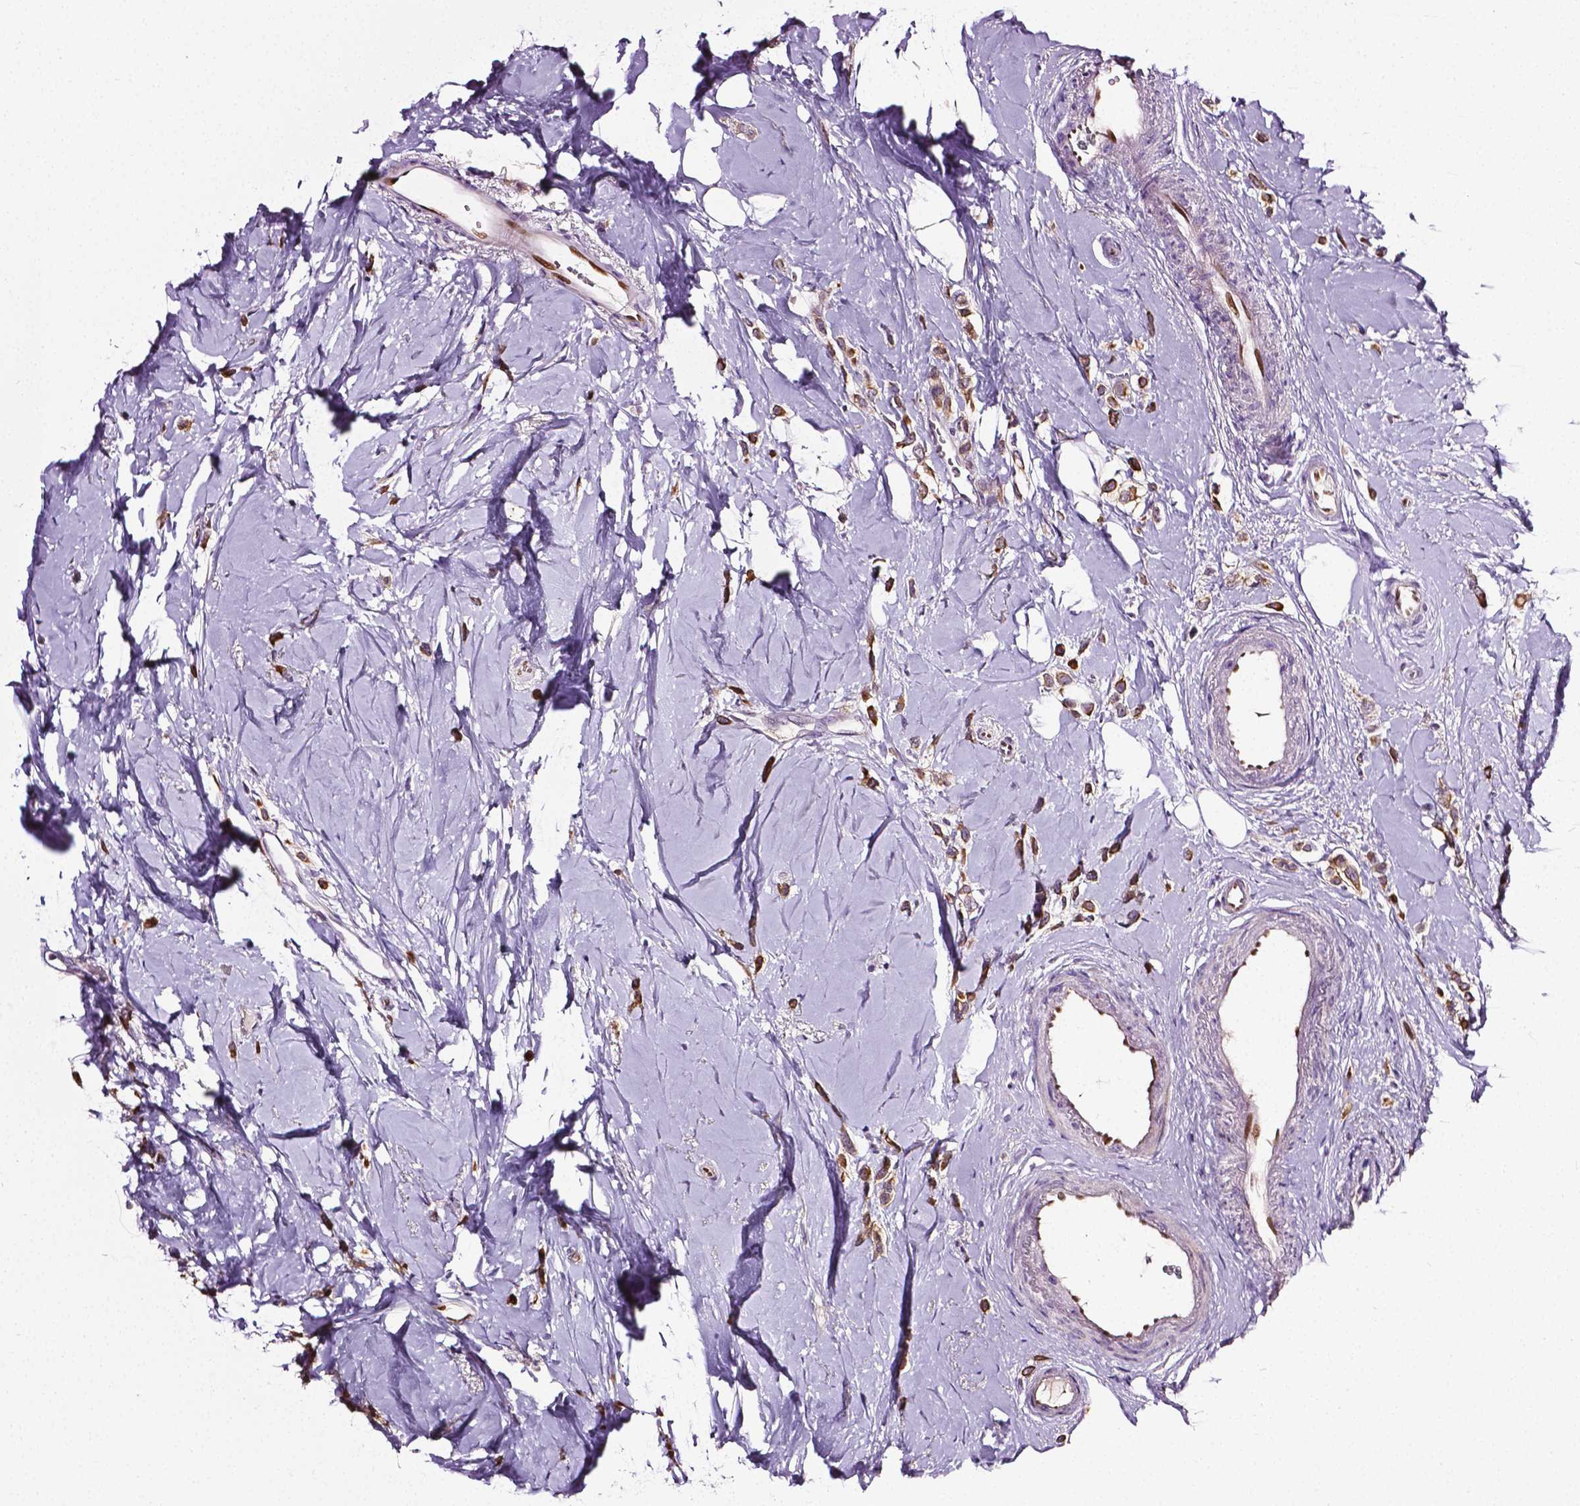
{"staining": {"intensity": "strong", "quantity": ">75%", "location": "cytoplasmic/membranous"}, "tissue": "breast cancer", "cell_type": "Tumor cells", "image_type": "cancer", "snomed": [{"axis": "morphology", "description": "Lobular carcinoma"}, {"axis": "topography", "description": "Breast"}], "caption": "There is high levels of strong cytoplasmic/membranous expression in tumor cells of breast cancer (lobular carcinoma), as demonstrated by immunohistochemical staining (brown color).", "gene": "PTGER3", "patient": {"sex": "female", "age": 66}}